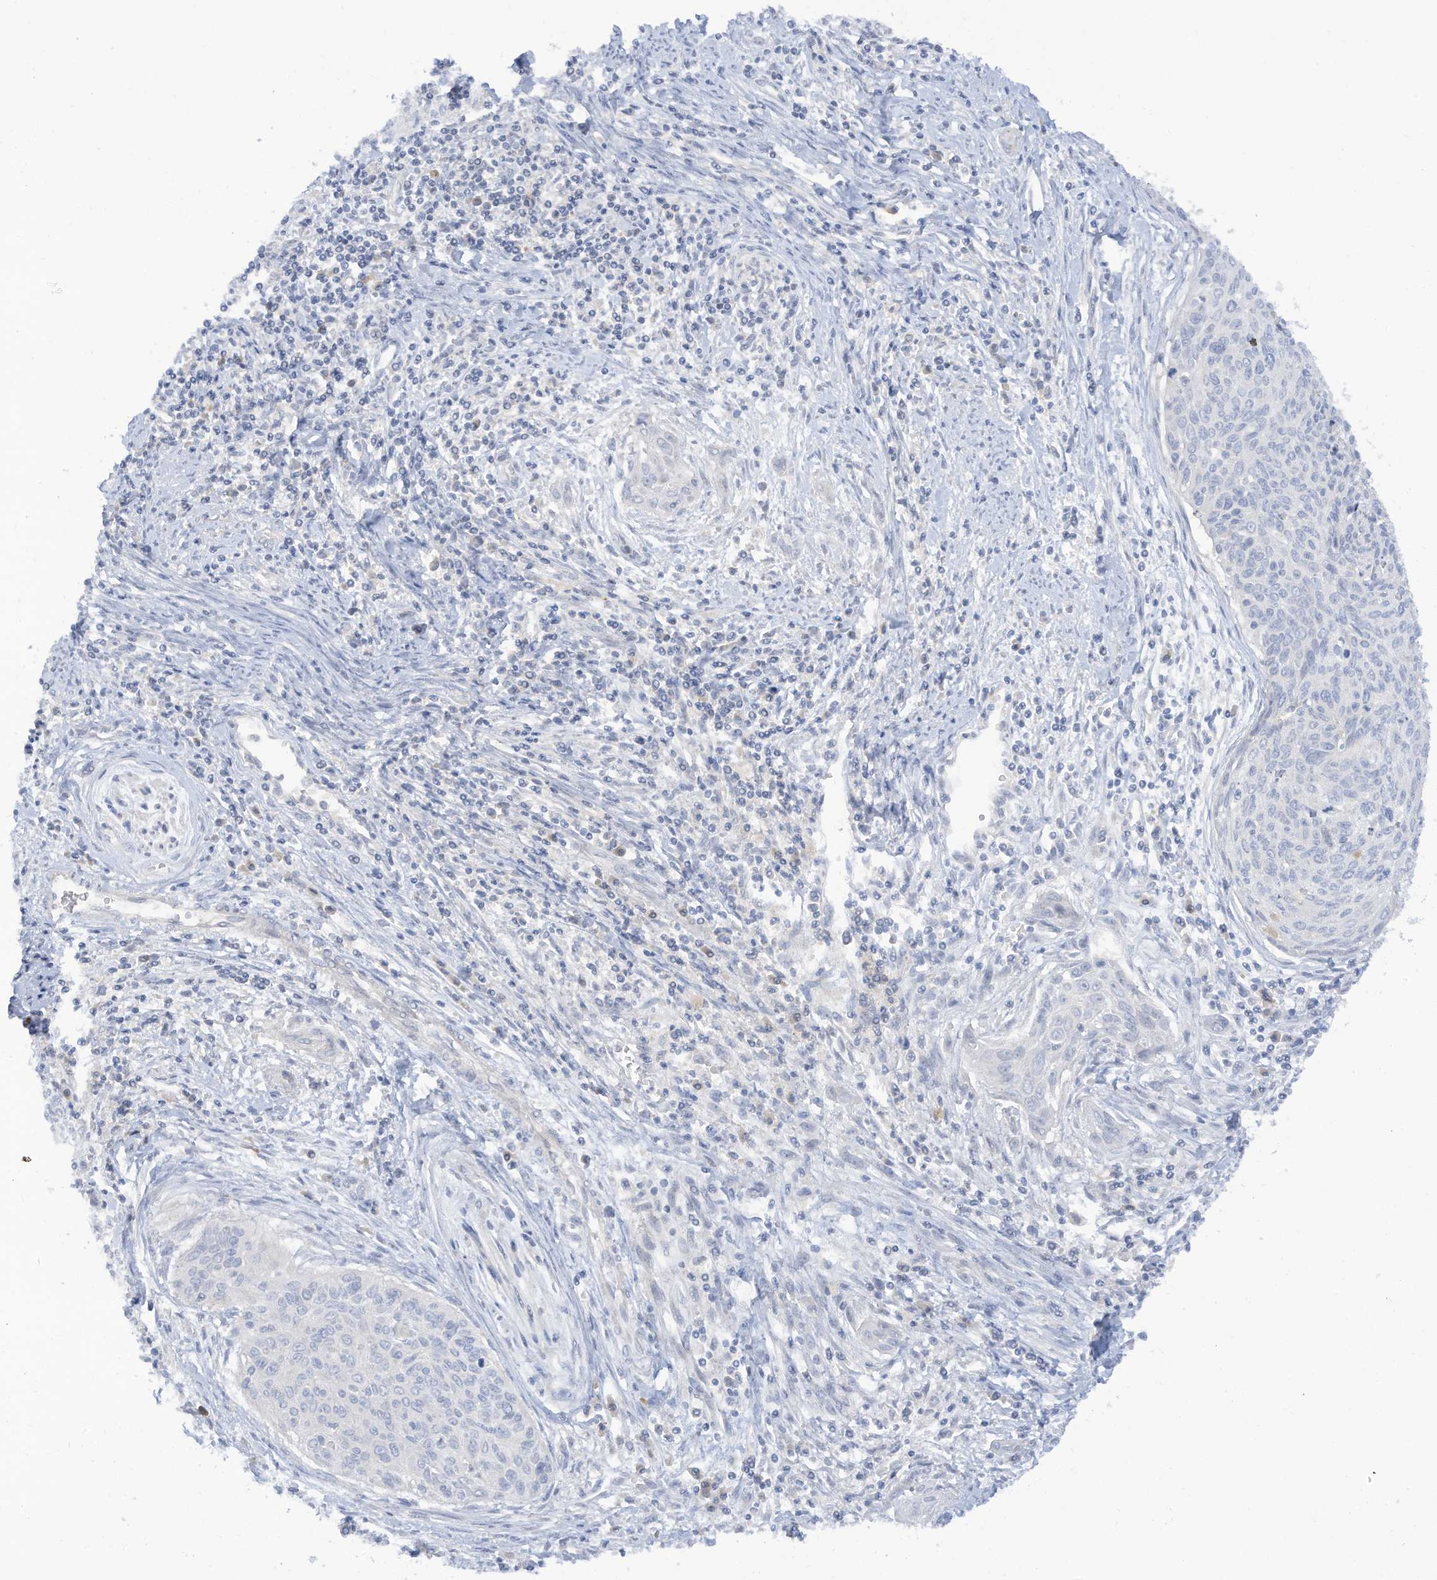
{"staining": {"intensity": "negative", "quantity": "none", "location": "none"}, "tissue": "cervical cancer", "cell_type": "Tumor cells", "image_type": "cancer", "snomed": [{"axis": "morphology", "description": "Squamous cell carcinoma, NOS"}, {"axis": "topography", "description": "Cervix"}], "caption": "Tumor cells are negative for protein expression in human cervical cancer.", "gene": "LRRN2", "patient": {"sex": "female", "age": 55}}